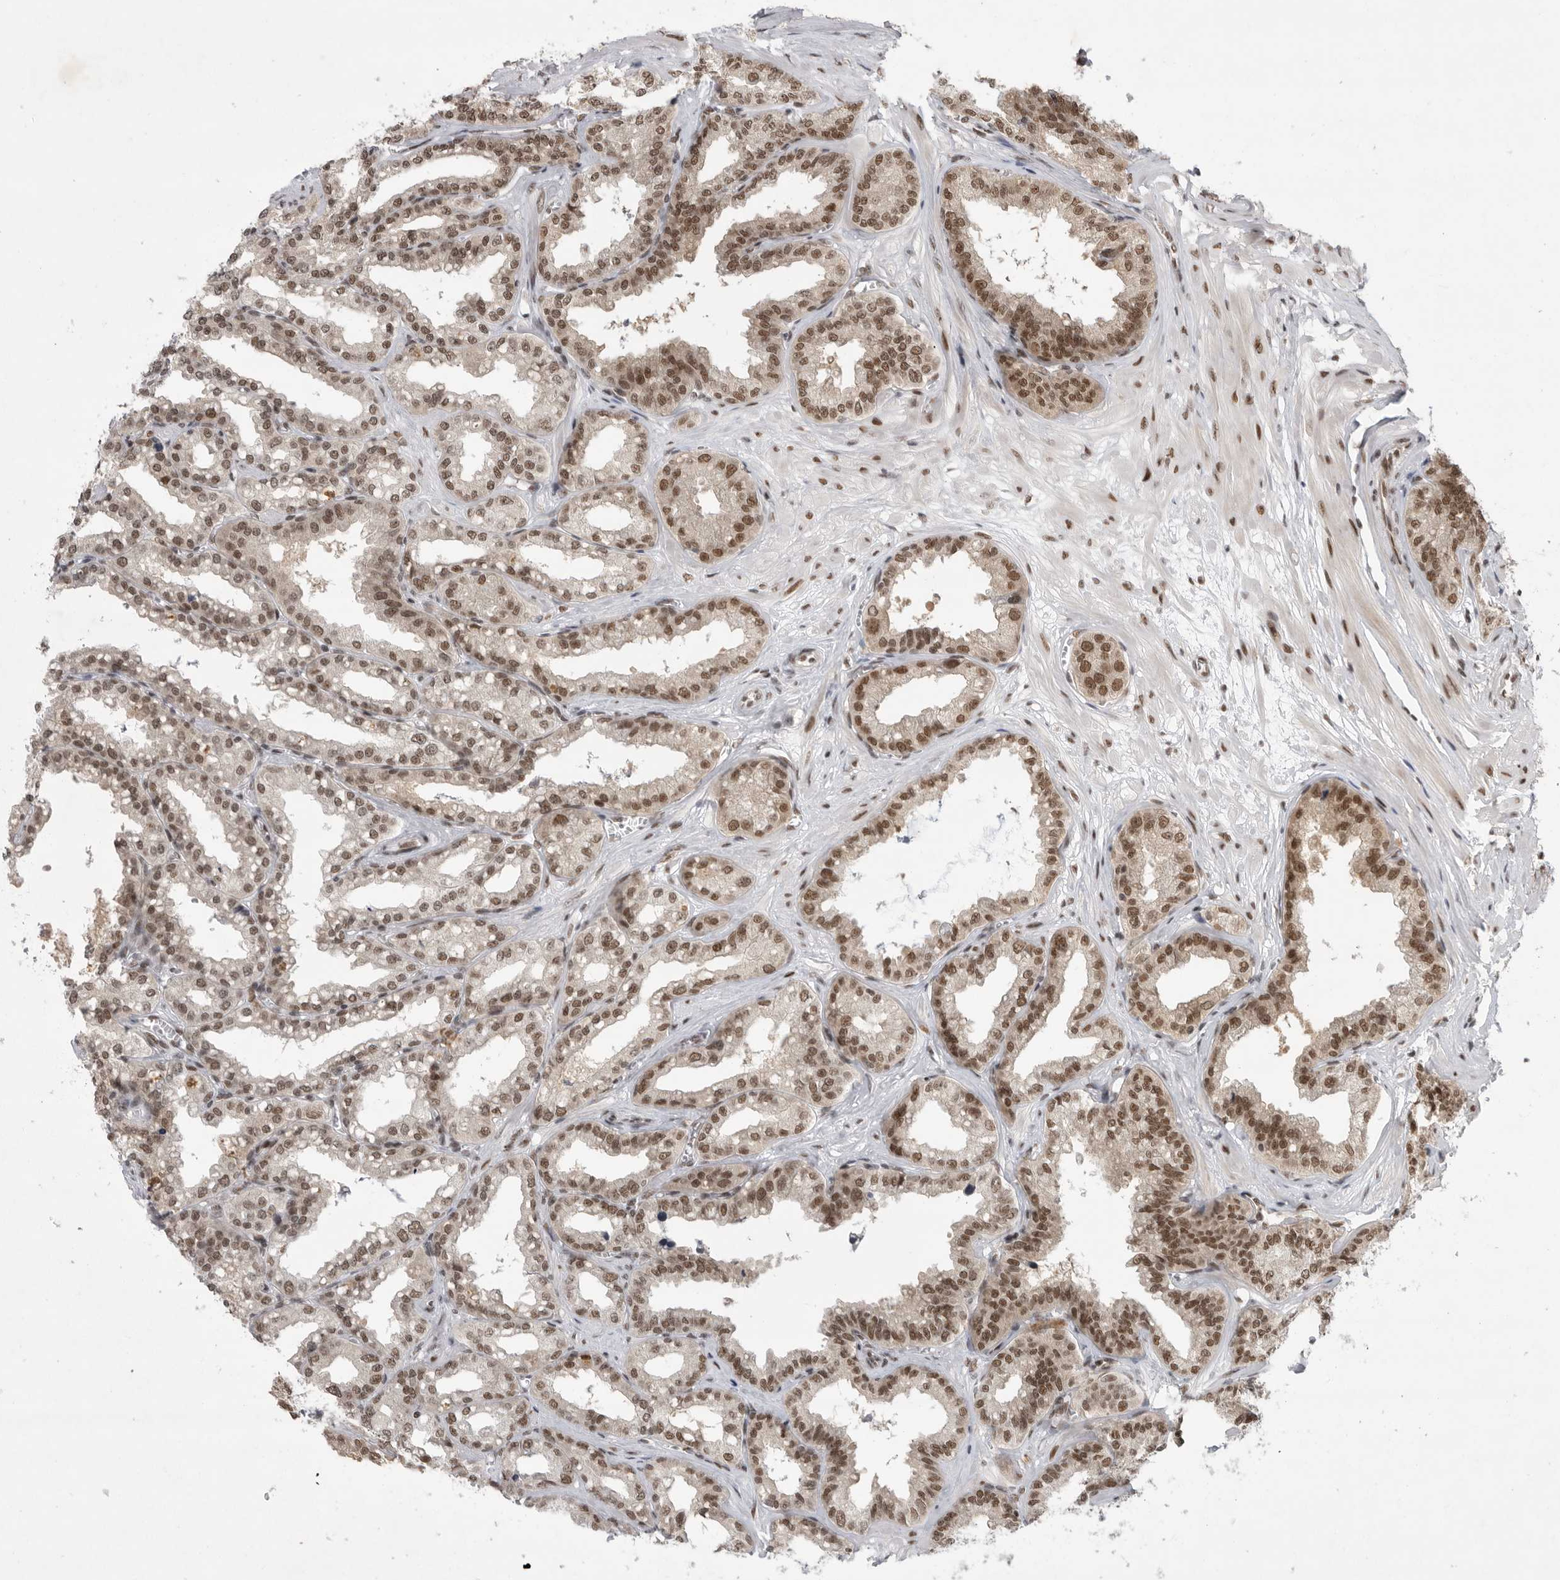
{"staining": {"intensity": "strong", "quantity": ">75%", "location": "nuclear"}, "tissue": "seminal vesicle", "cell_type": "Glandular cells", "image_type": "normal", "snomed": [{"axis": "morphology", "description": "Normal tissue, NOS"}, {"axis": "topography", "description": "Prostate"}, {"axis": "topography", "description": "Seminal veicle"}], "caption": "A brown stain shows strong nuclear staining of a protein in glandular cells of normal human seminal vesicle. Using DAB (brown) and hematoxylin (blue) stains, captured at high magnification using brightfield microscopy.", "gene": "ZNF830", "patient": {"sex": "male", "age": 51}}